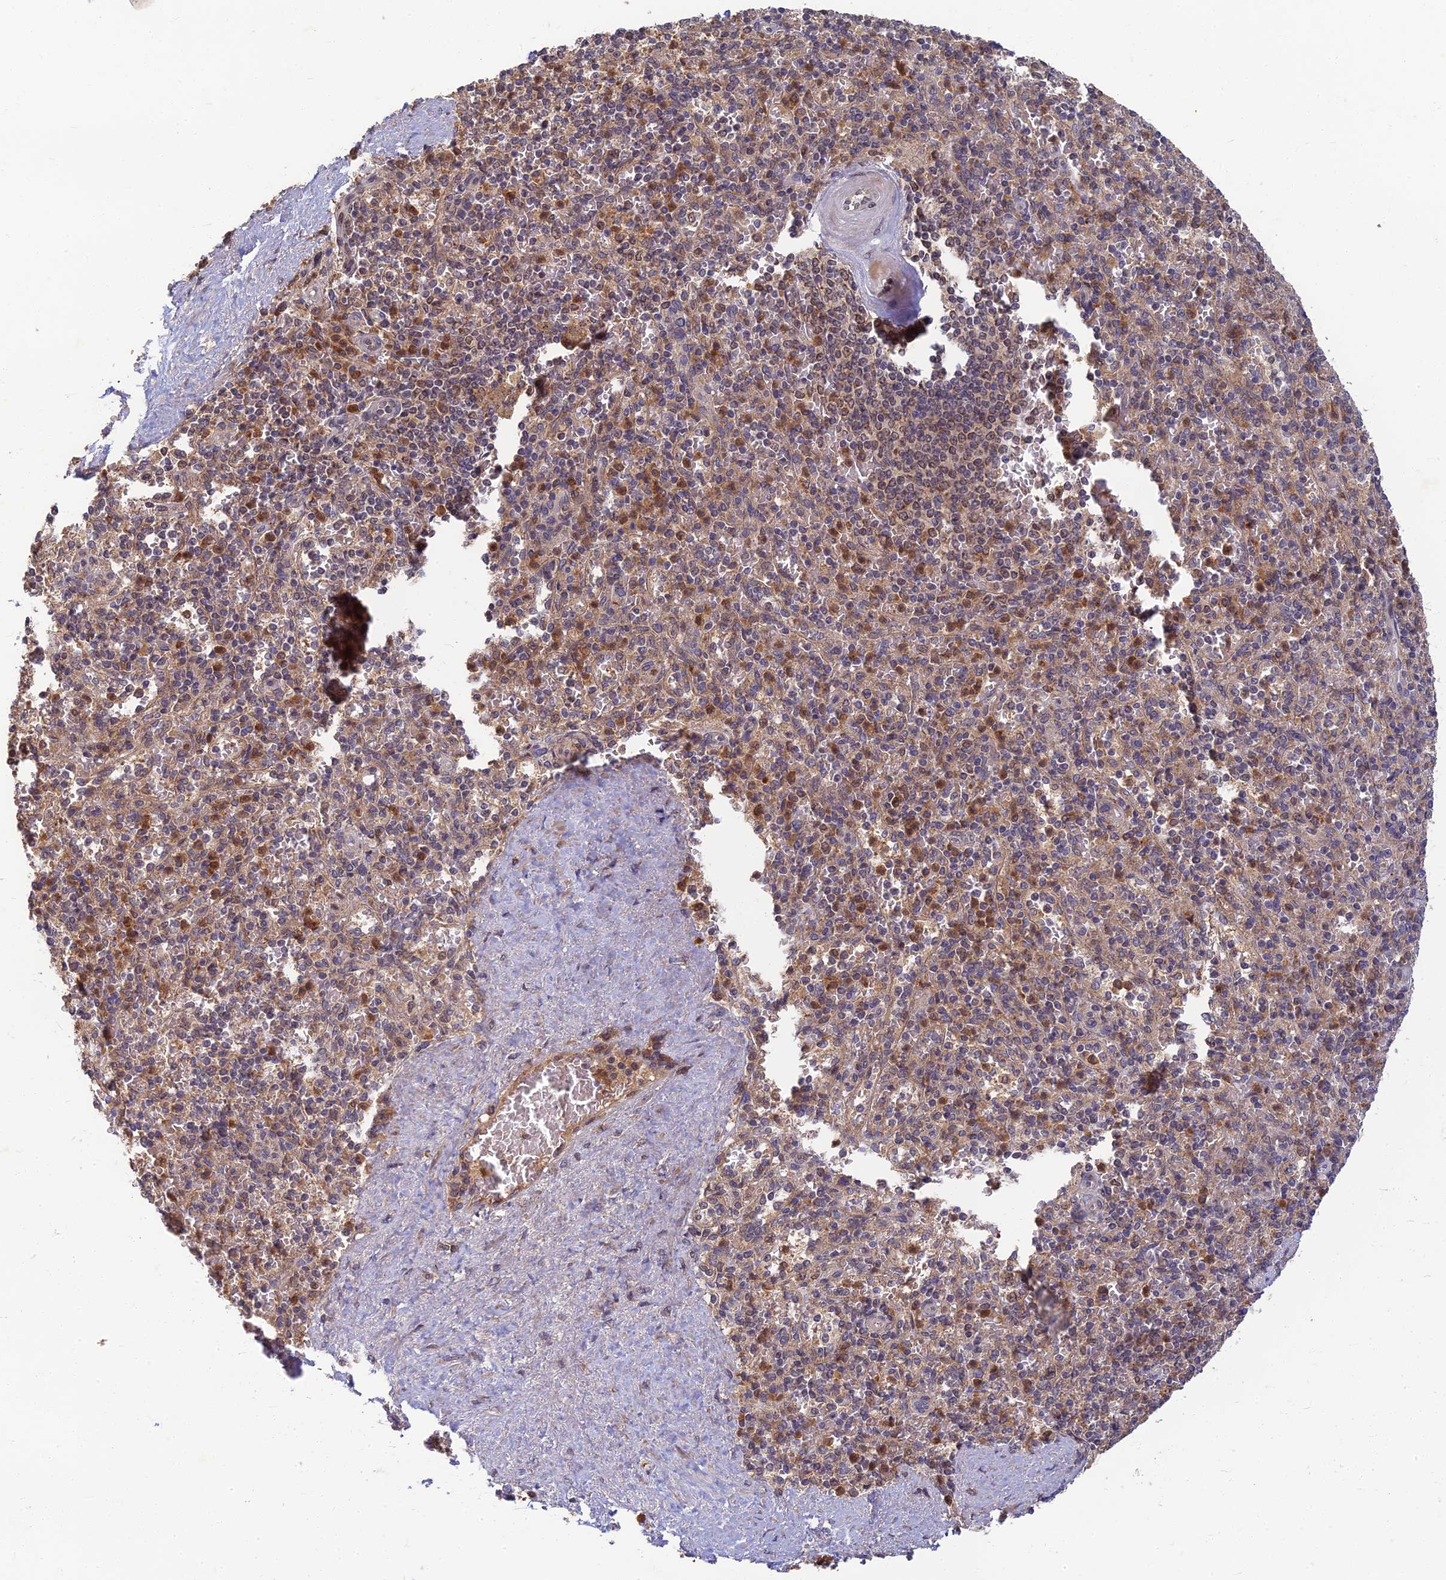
{"staining": {"intensity": "moderate", "quantity": "25%-75%", "location": "cytoplasmic/membranous"}, "tissue": "spleen", "cell_type": "Cells in red pulp", "image_type": "normal", "snomed": [{"axis": "morphology", "description": "Normal tissue, NOS"}, {"axis": "topography", "description": "Spleen"}], "caption": "The histopathology image exhibits immunohistochemical staining of normal spleen. There is moderate cytoplasmic/membranous staining is present in approximately 25%-75% of cells in red pulp.", "gene": "RGL3", "patient": {"sex": "male", "age": 82}}